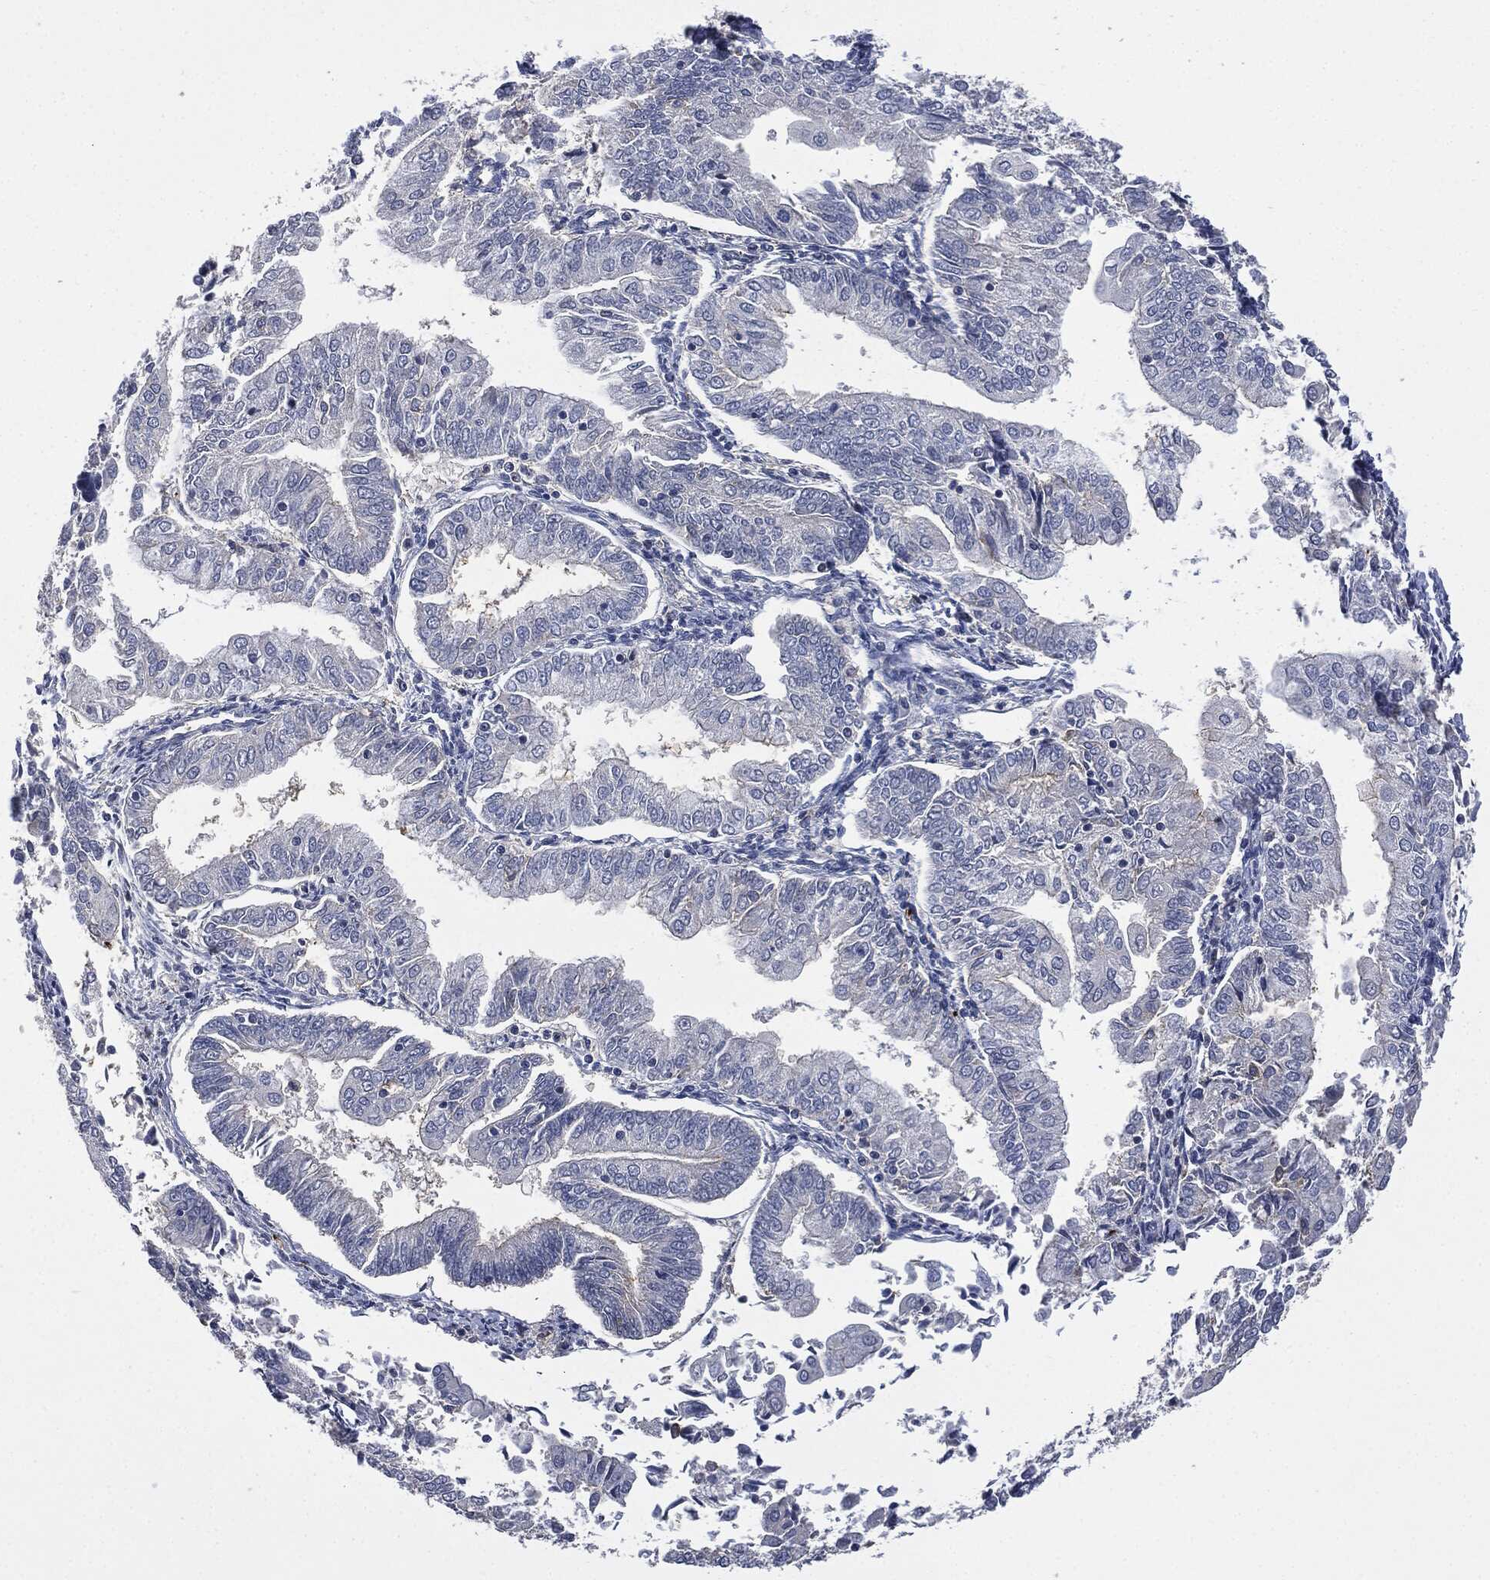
{"staining": {"intensity": "moderate", "quantity": "<25%", "location": "cytoplasmic/membranous"}, "tissue": "endometrial cancer", "cell_type": "Tumor cells", "image_type": "cancer", "snomed": [{"axis": "morphology", "description": "Adenocarcinoma, NOS"}, {"axis": "topography", "description": "Endometrium"}], "caption": "Endometrial cancer was stained to show a protein in brown. There is low levels of moderate cytoplasmic/membranous positivity in about <25% of tumor cells. The protein is shown in brown color, while the nuclei are stained blue.", "gene": "CD33", "patient": {"sex": "female", "age": 56}}